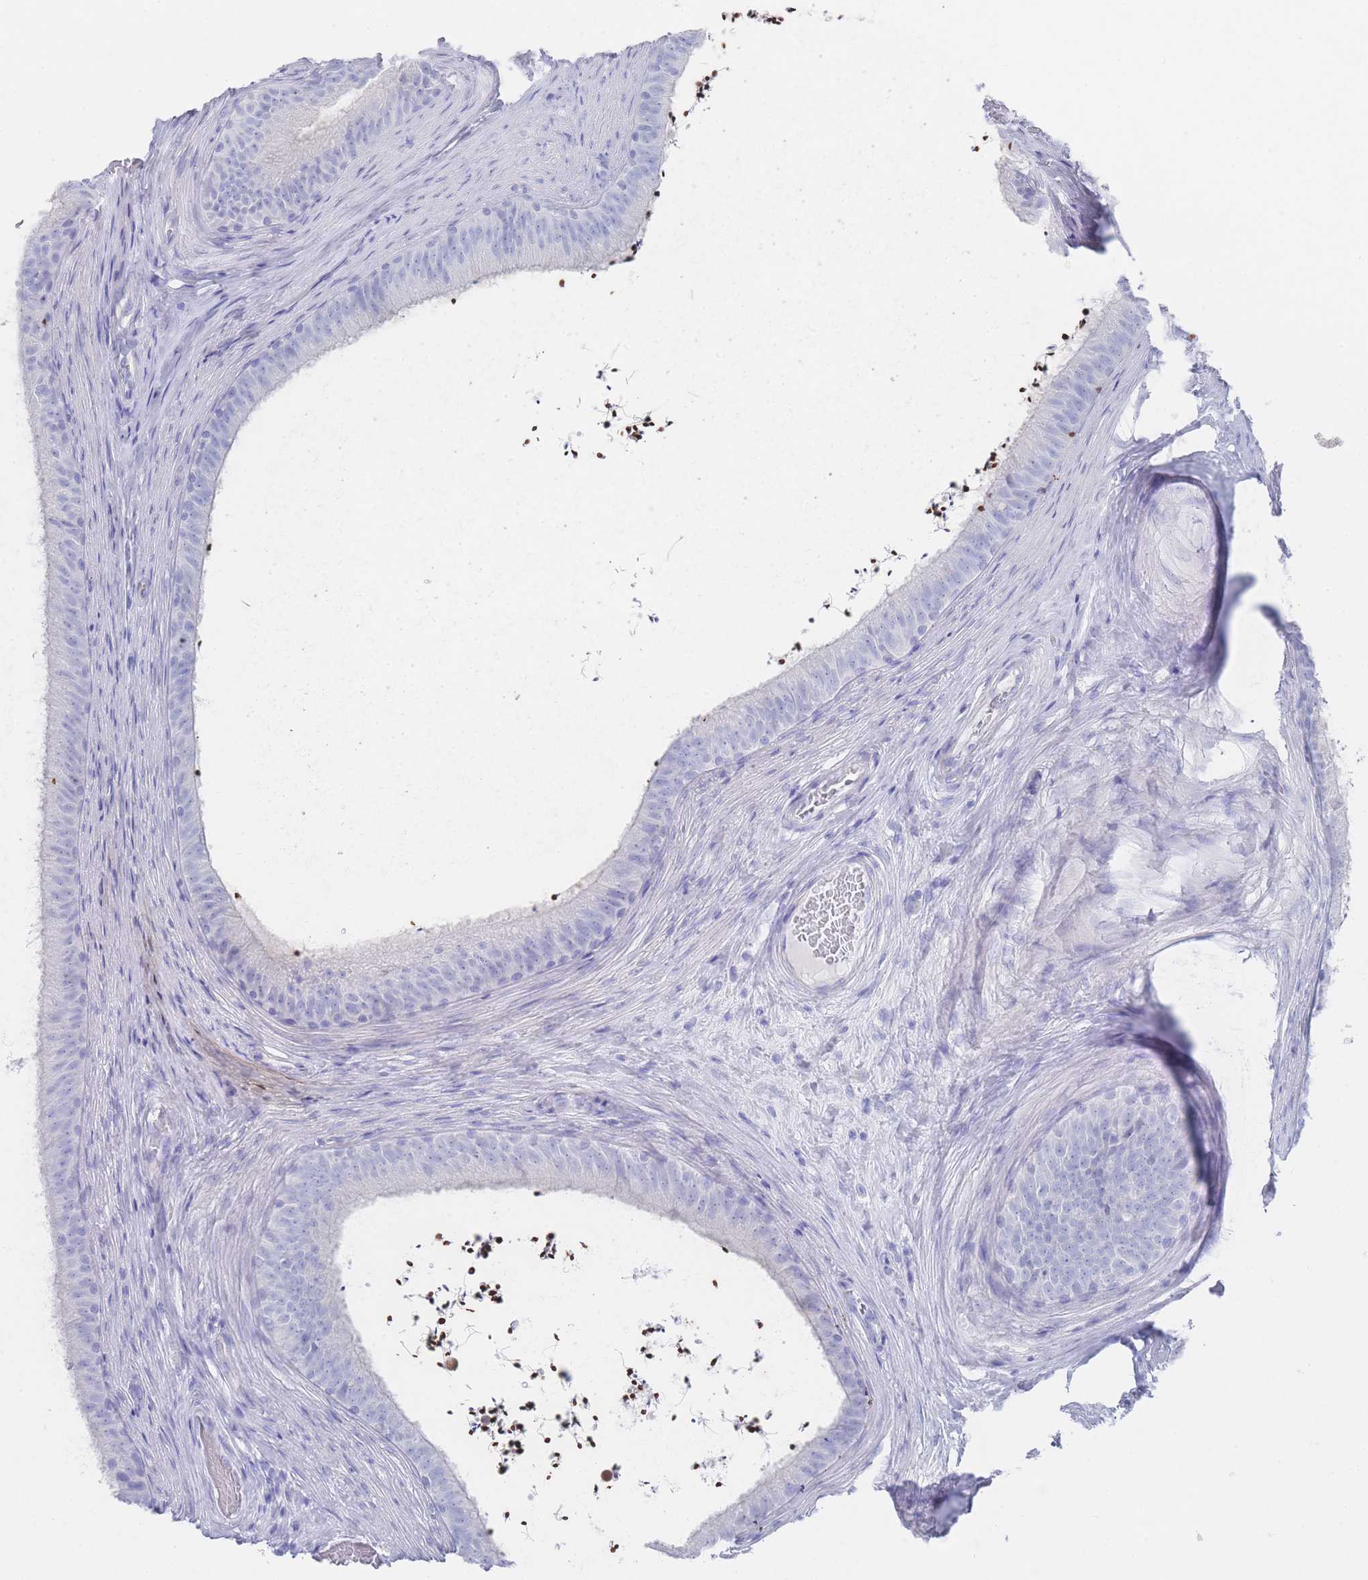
{"staining": {"intensity": "negative", "quantity": "none", "location": "none"}, "tissue": "epididymis", "cell_type": "Glandular cells", "image_type": "normal", "snomed": [{"axis": "morphology", "description": "Normal tissue, NOS"}, {"axis": "topography", "description": "Testis"}, {"axis": "topography", "description": "Epididymis"}], "caption": "Immunohistochemical staining of benign human epididymis demonstrates no significant staining in glandular cells.", "gene": "LRRC37A2", "patient": {"sex": "male", "age": 41}}